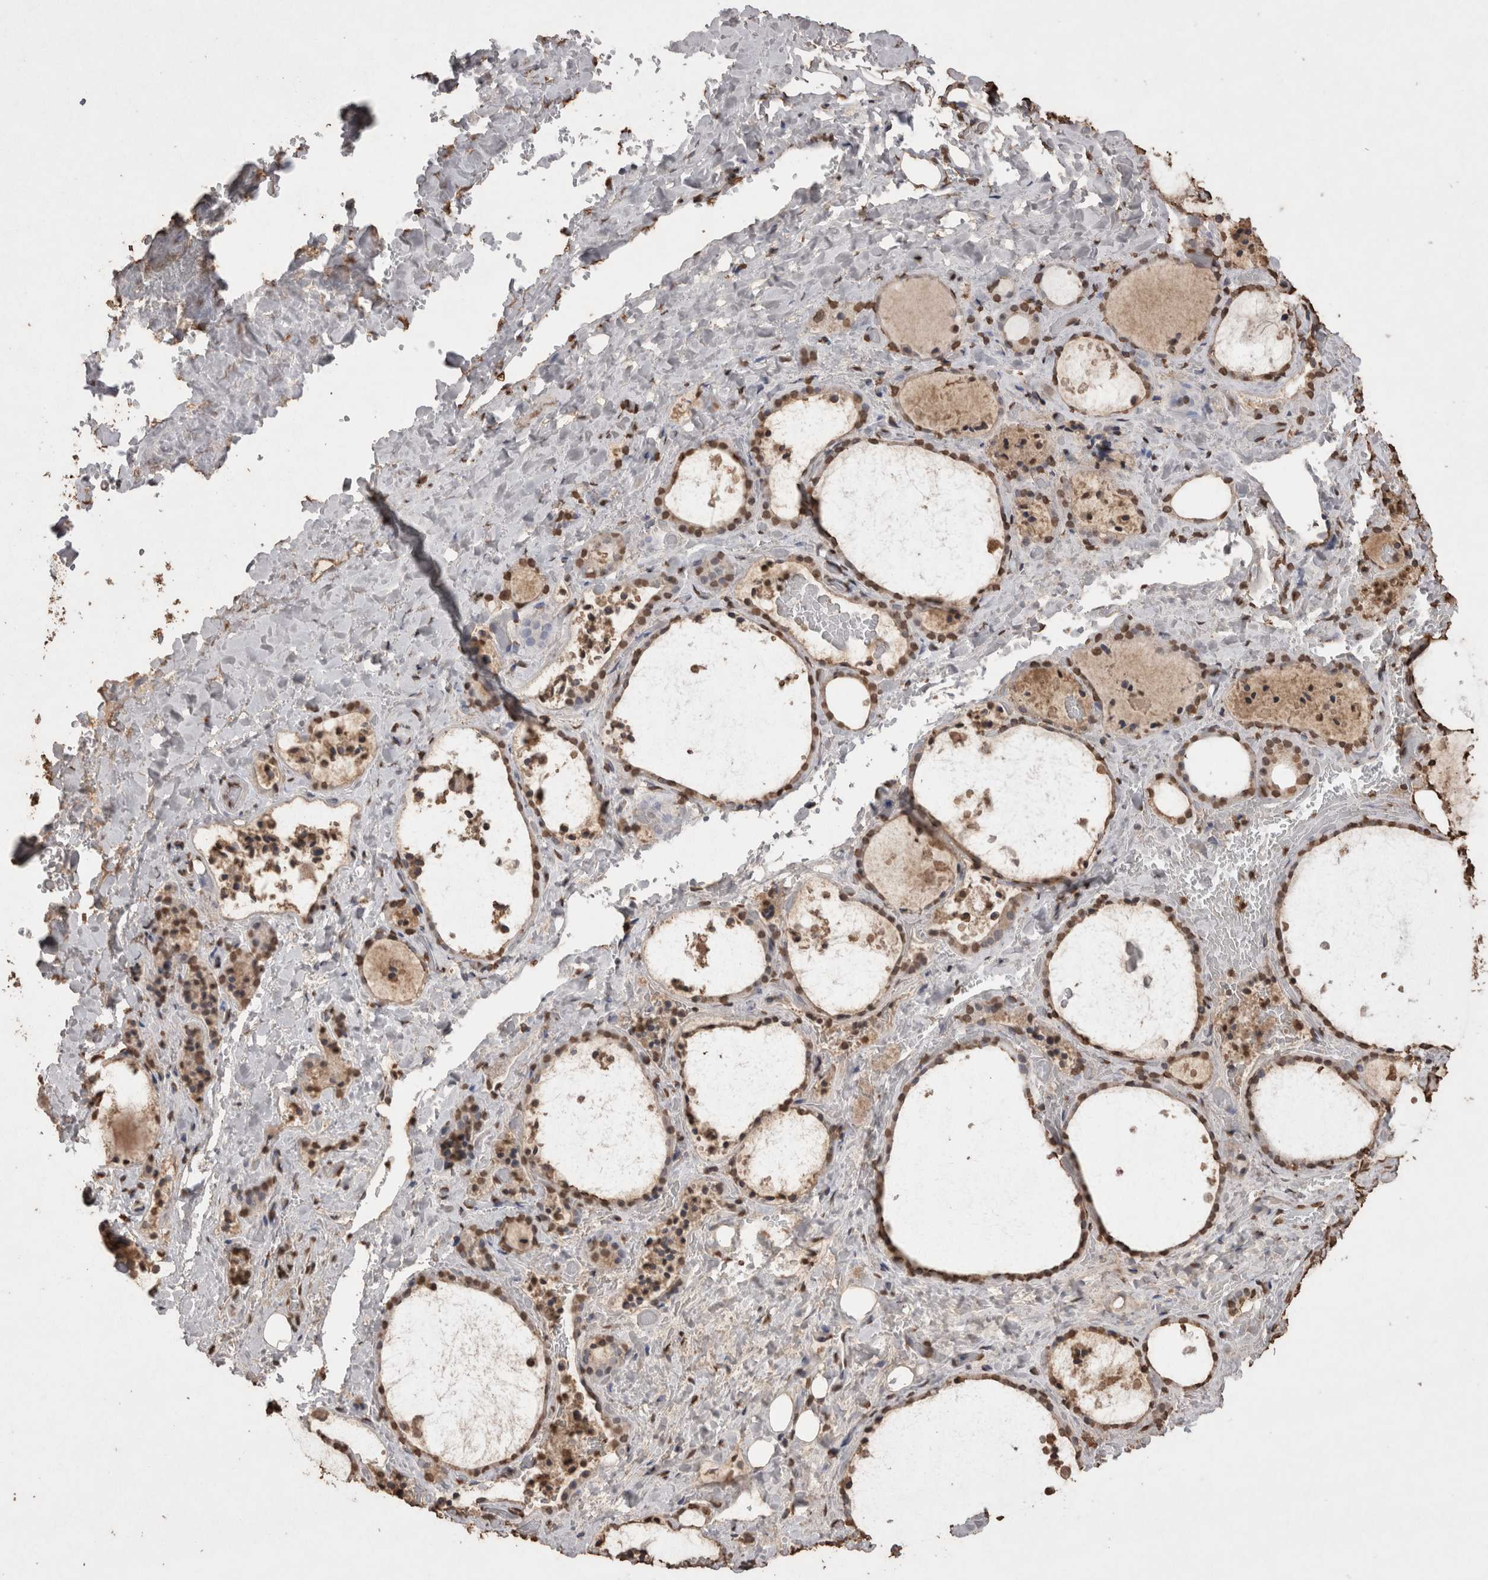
{"staining": {"intensity": "moderate", "quantity": "25%-75%", "location": "nuclear"}, "tissue": "thyroid gland", "cell_type": "Glandular cells", "image_type": "normal", "snomed": [{"axis": "morphology", "description": "Normal tissue, NOS"}, {"axis": "topography", "description": "Thyroid gland"}], "caption": "A brown stain highlights moderate nuclear positivity of a protein in glandular cells of unremarkable thyroid gland. (Brightfield microscopy of DAB IHC at high magnification).", "gene": "POU5F1", "patient": {"sex": "female", "age": 44}}